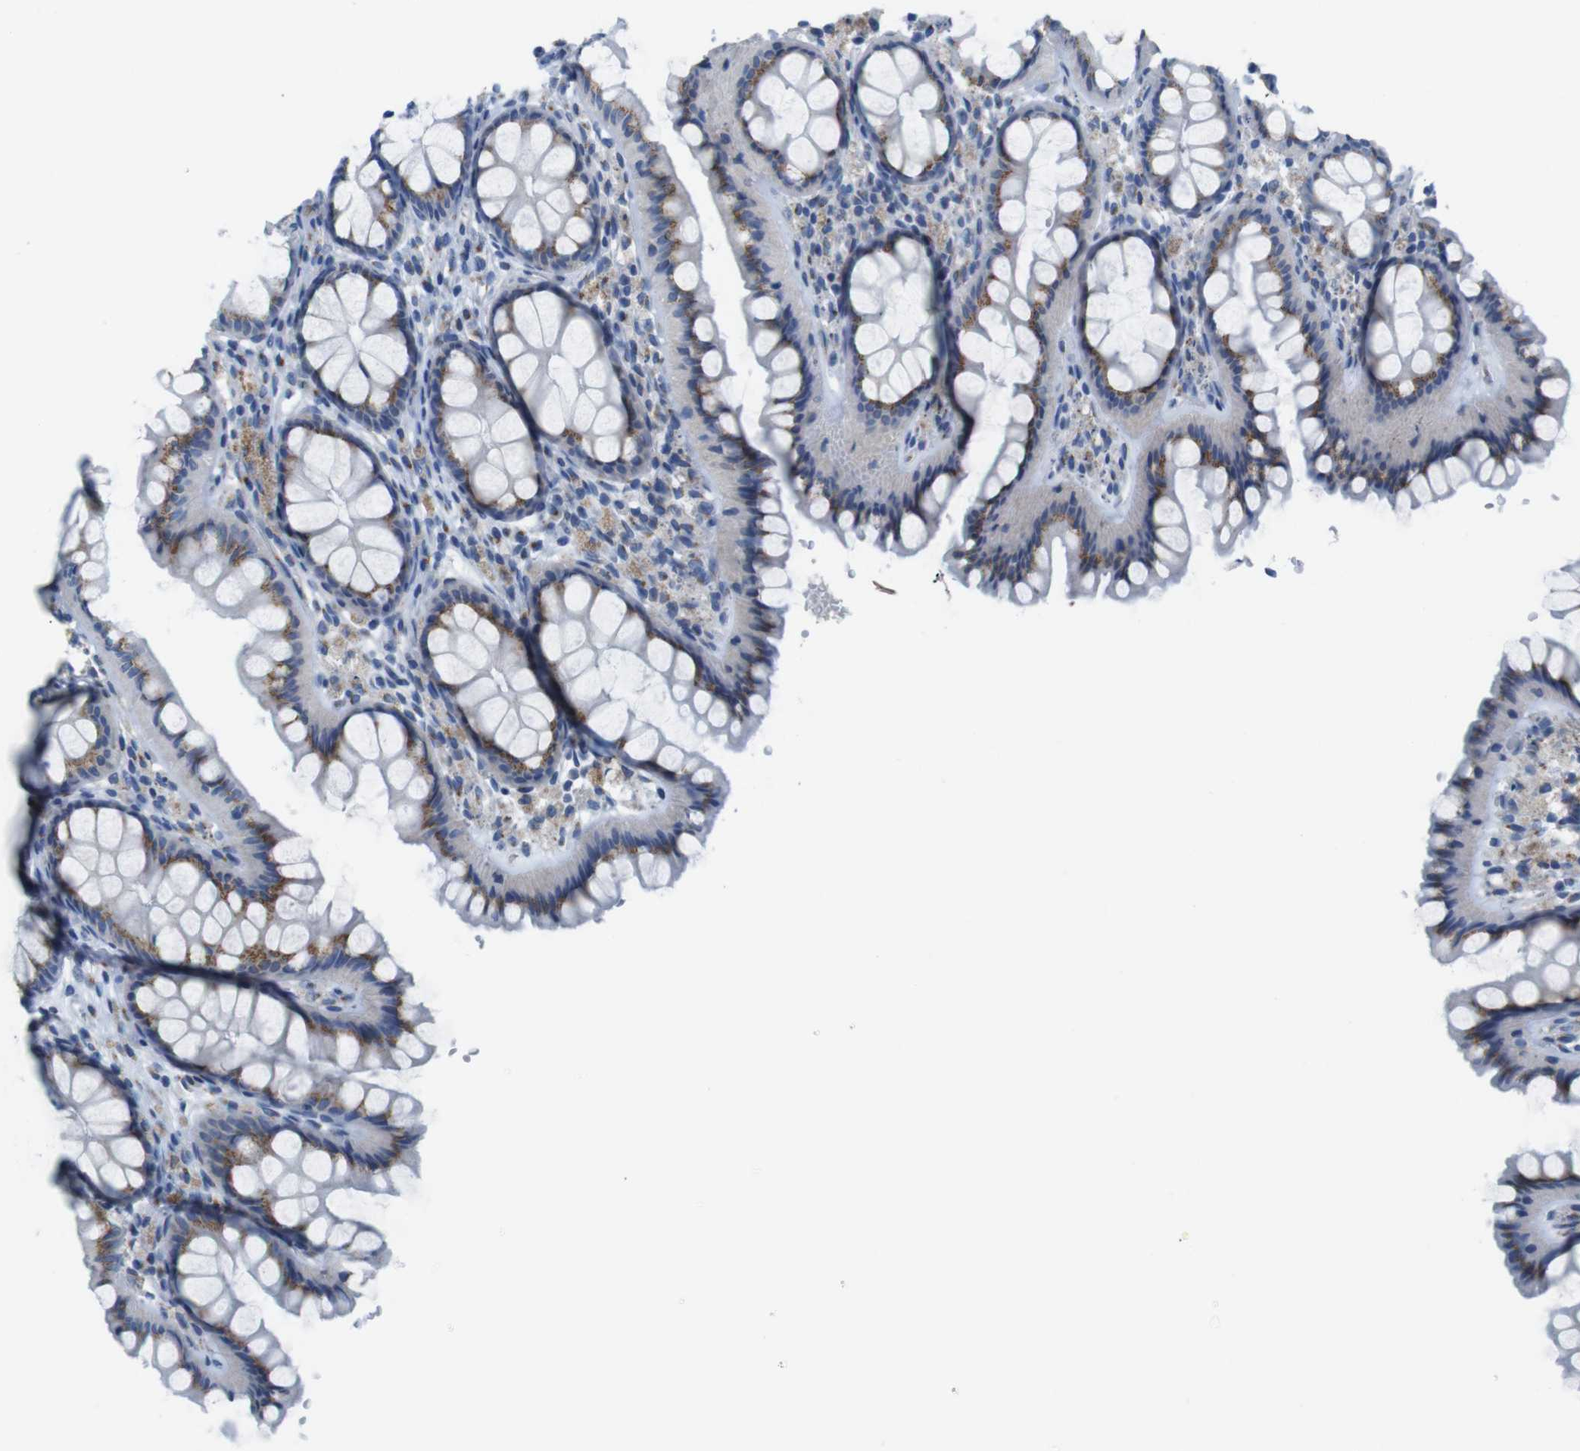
{"staining": {"intensity": "negative", "quantity": "none", "location": "none"}, "tissue": "colon", "cell_type": "Endothelial cells", "image_type": "normal", "snomed": [{"axis": "morphology", "description": "Normal tissue, NOS"}, {"axis": "topography", "description": "Colon"}], "caption": "IHC image of unremarkable colon: human colon stained with DAB (3,3'-diaminobenzidine) shows no significant protein staining in endothelial cells.", "gene": "GOLGA2", "patient": {"sex": "female", "age": 55}}